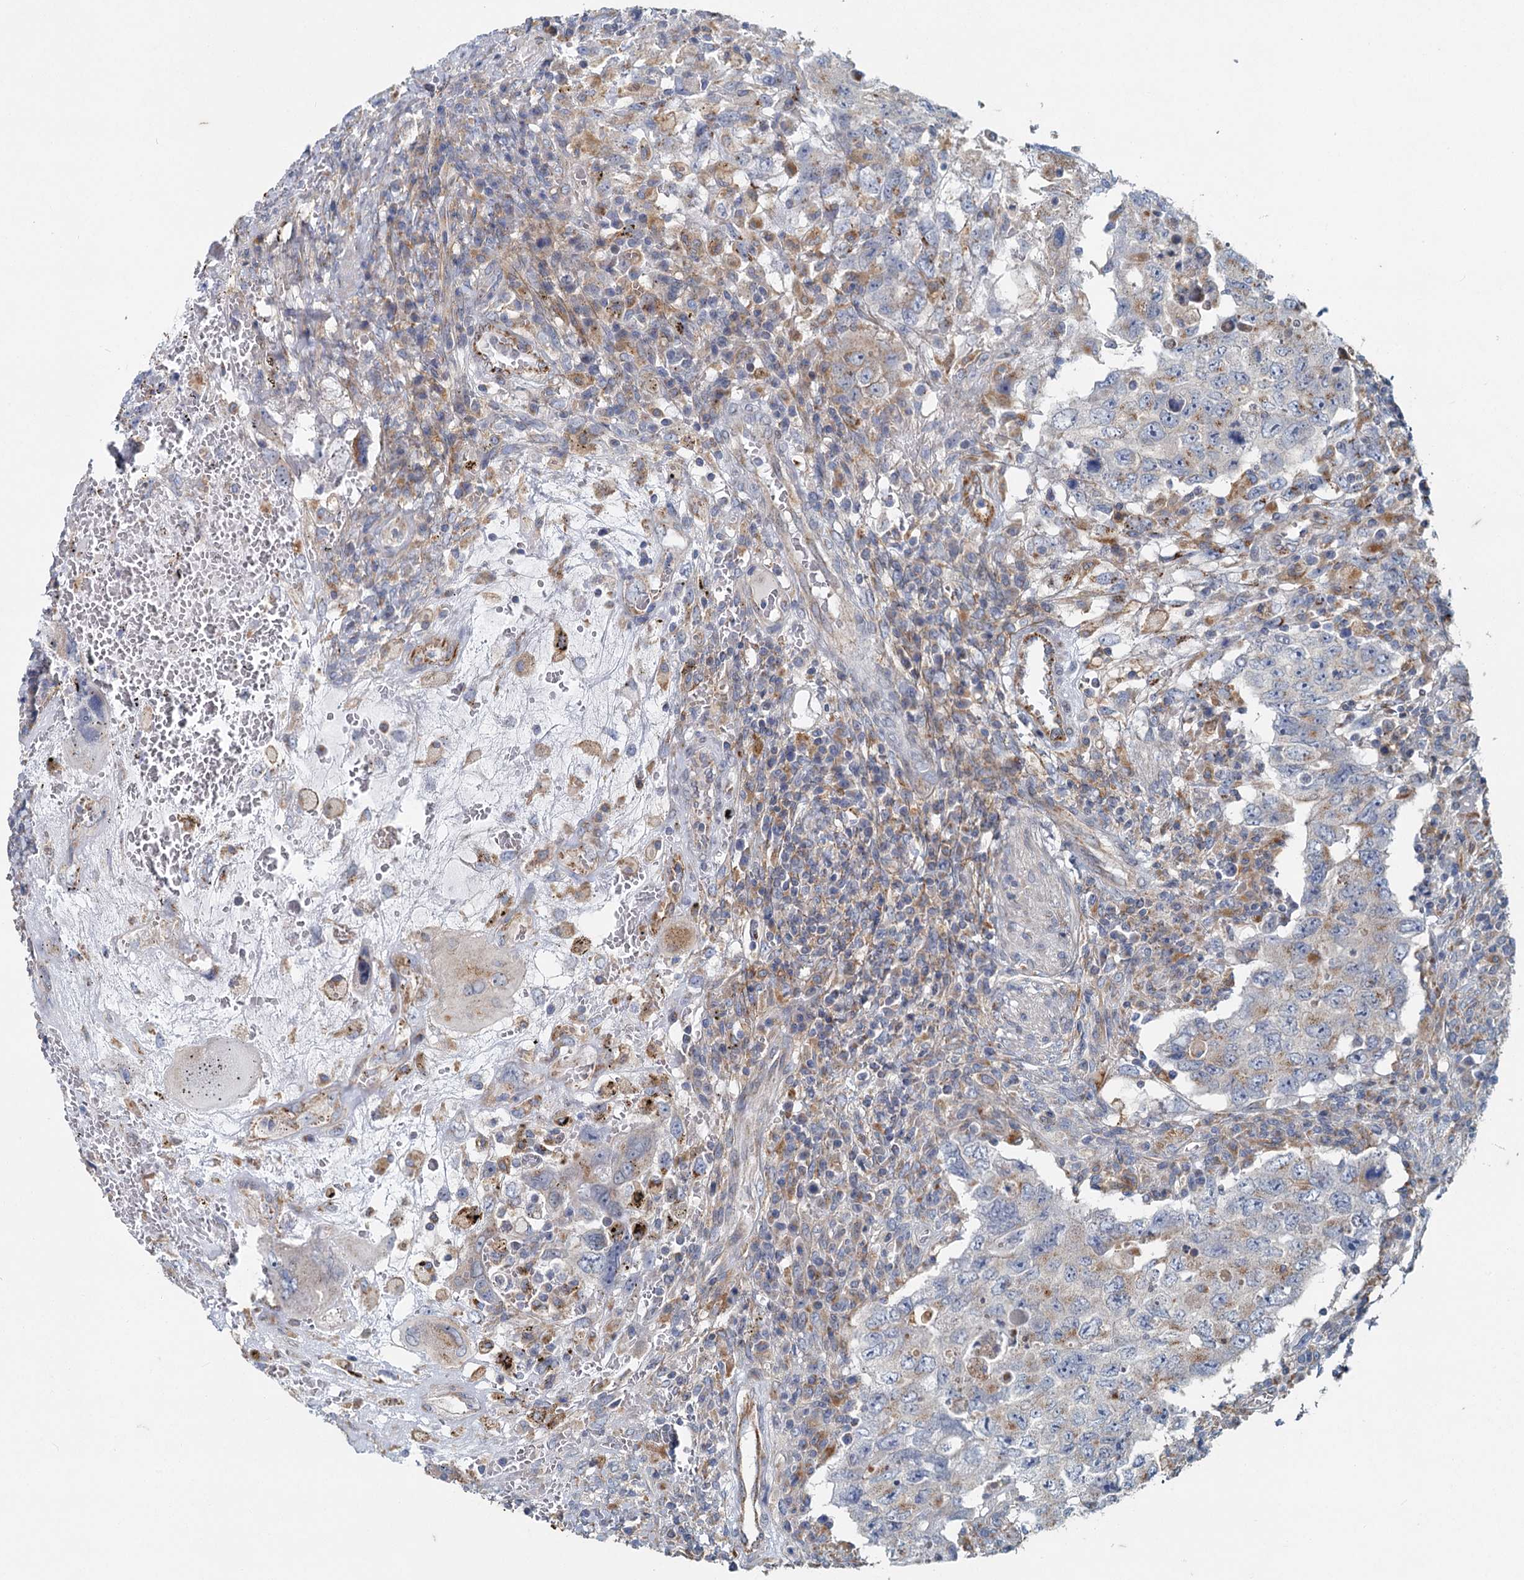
{"staining": {"intensity": "weak", "quantity": "<25%", "location": "cytoplasmic/membranous"}, "tissue": "testis cancer", "cell_type": "Tumor cells", "image_type": "cancer", "snomed": [{"axis": "morphology", "description": "Carcinoma, Embryonal, NOS"}, {"axis": "topography", "description": "Testis"}], "caption": "Immunohistochemical staining of embryonal carcinoma (testis) displays no significant staining in tumor cells.", "gene": "ADCY2", "patient": {"sex": "male", "age": 26}}